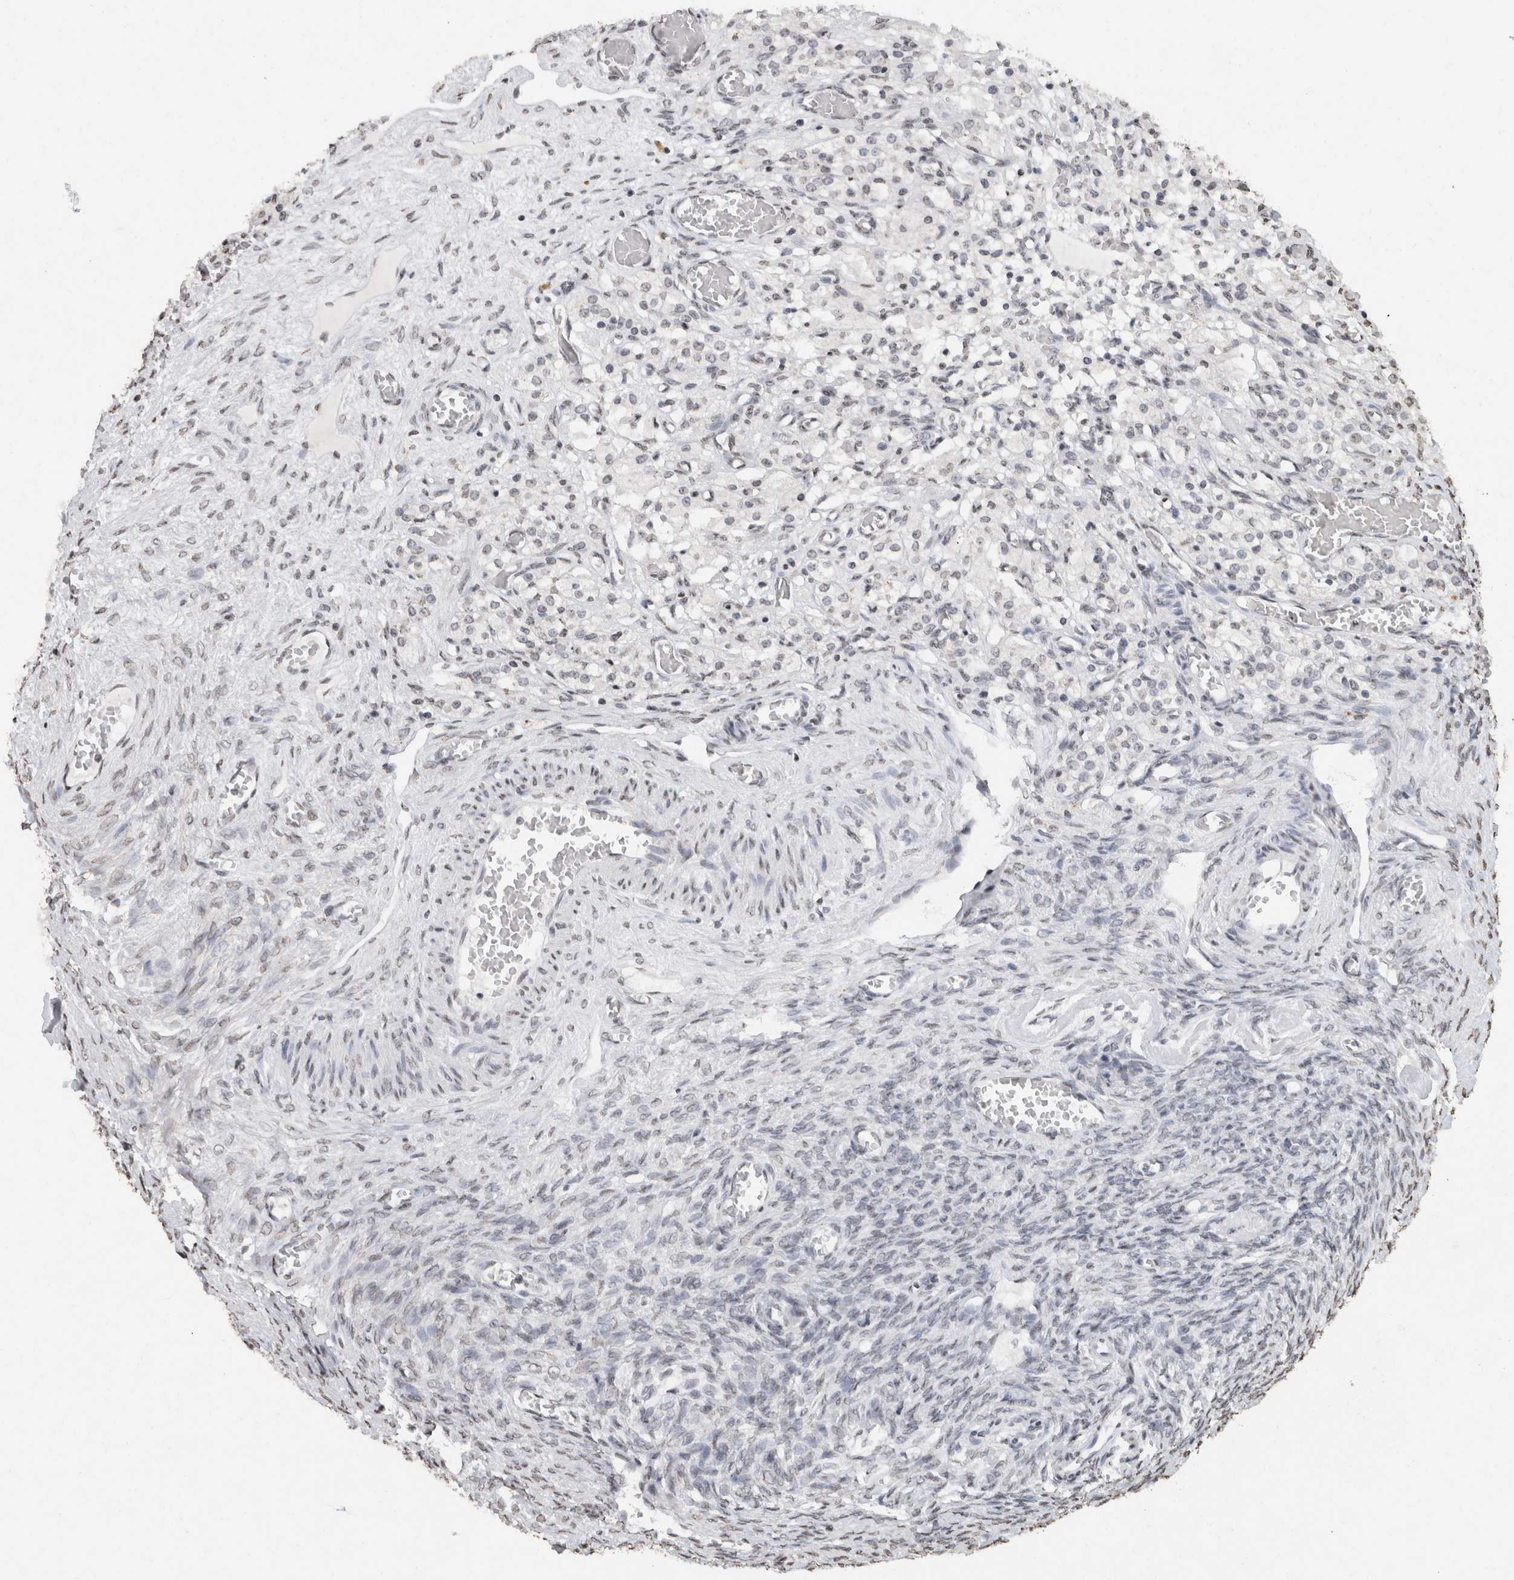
{"staining": {"intensity": "negative", "quantity": "none", "location": "none"}, "tissue": "ovary", "cell_type": "Follicle cells", "image_type": "normal", "snomed": [{"axis": "morphology", "description": "Normal tissue, NOS"}, {"axis": "topography", "description": "Ovary"}], "caption": "The photomicrograph reveals no staining of follicle cells in normal ovary.", "gene": "CNTN1", "patient": {"sex": "female", "age": 27}}